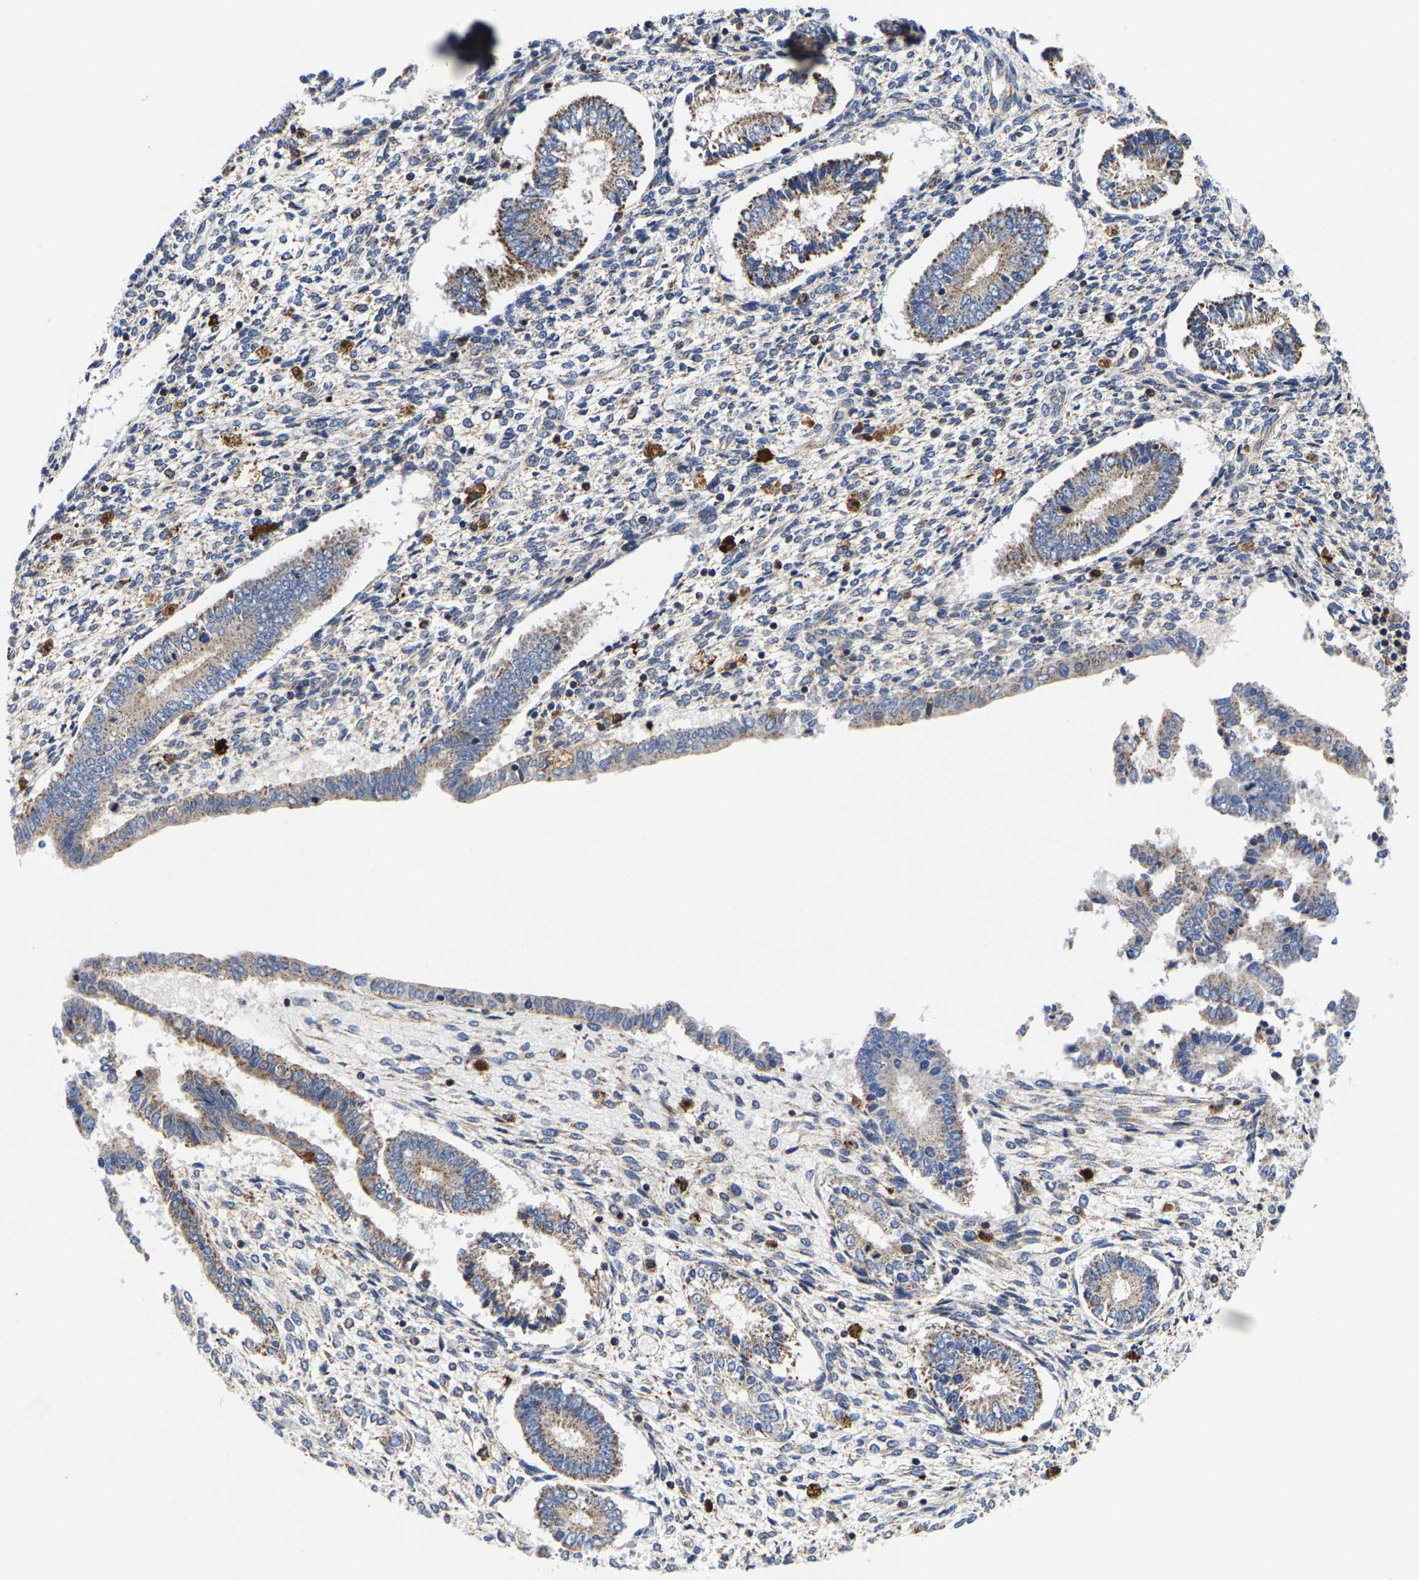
{"staining": {"intensity": "weak", "quantity": "<25%", "location": "cytoplasmic/membranous"}, "tissue": "endometrium", "cell_type": "Cells in endometrial stroma", "image_type": "normal", "snomed": [{"axis": "morphology", "description": "Normal tissue, NOS"}, {"axis": "topography", "description": "Endometrium"}], "caption": "A photomicrograph of endometrium stained for a protein shows no brown staining in cells in endometrial stroma. Brightfield microscopy of immunohistochemistry stained with DAB (3,3'-diaminobenzidine) (brown) and hematoxylin (blue), captured at high magnification.", "gene": "PFKFB3", "patient": {"sex": "female", "age": 42}}